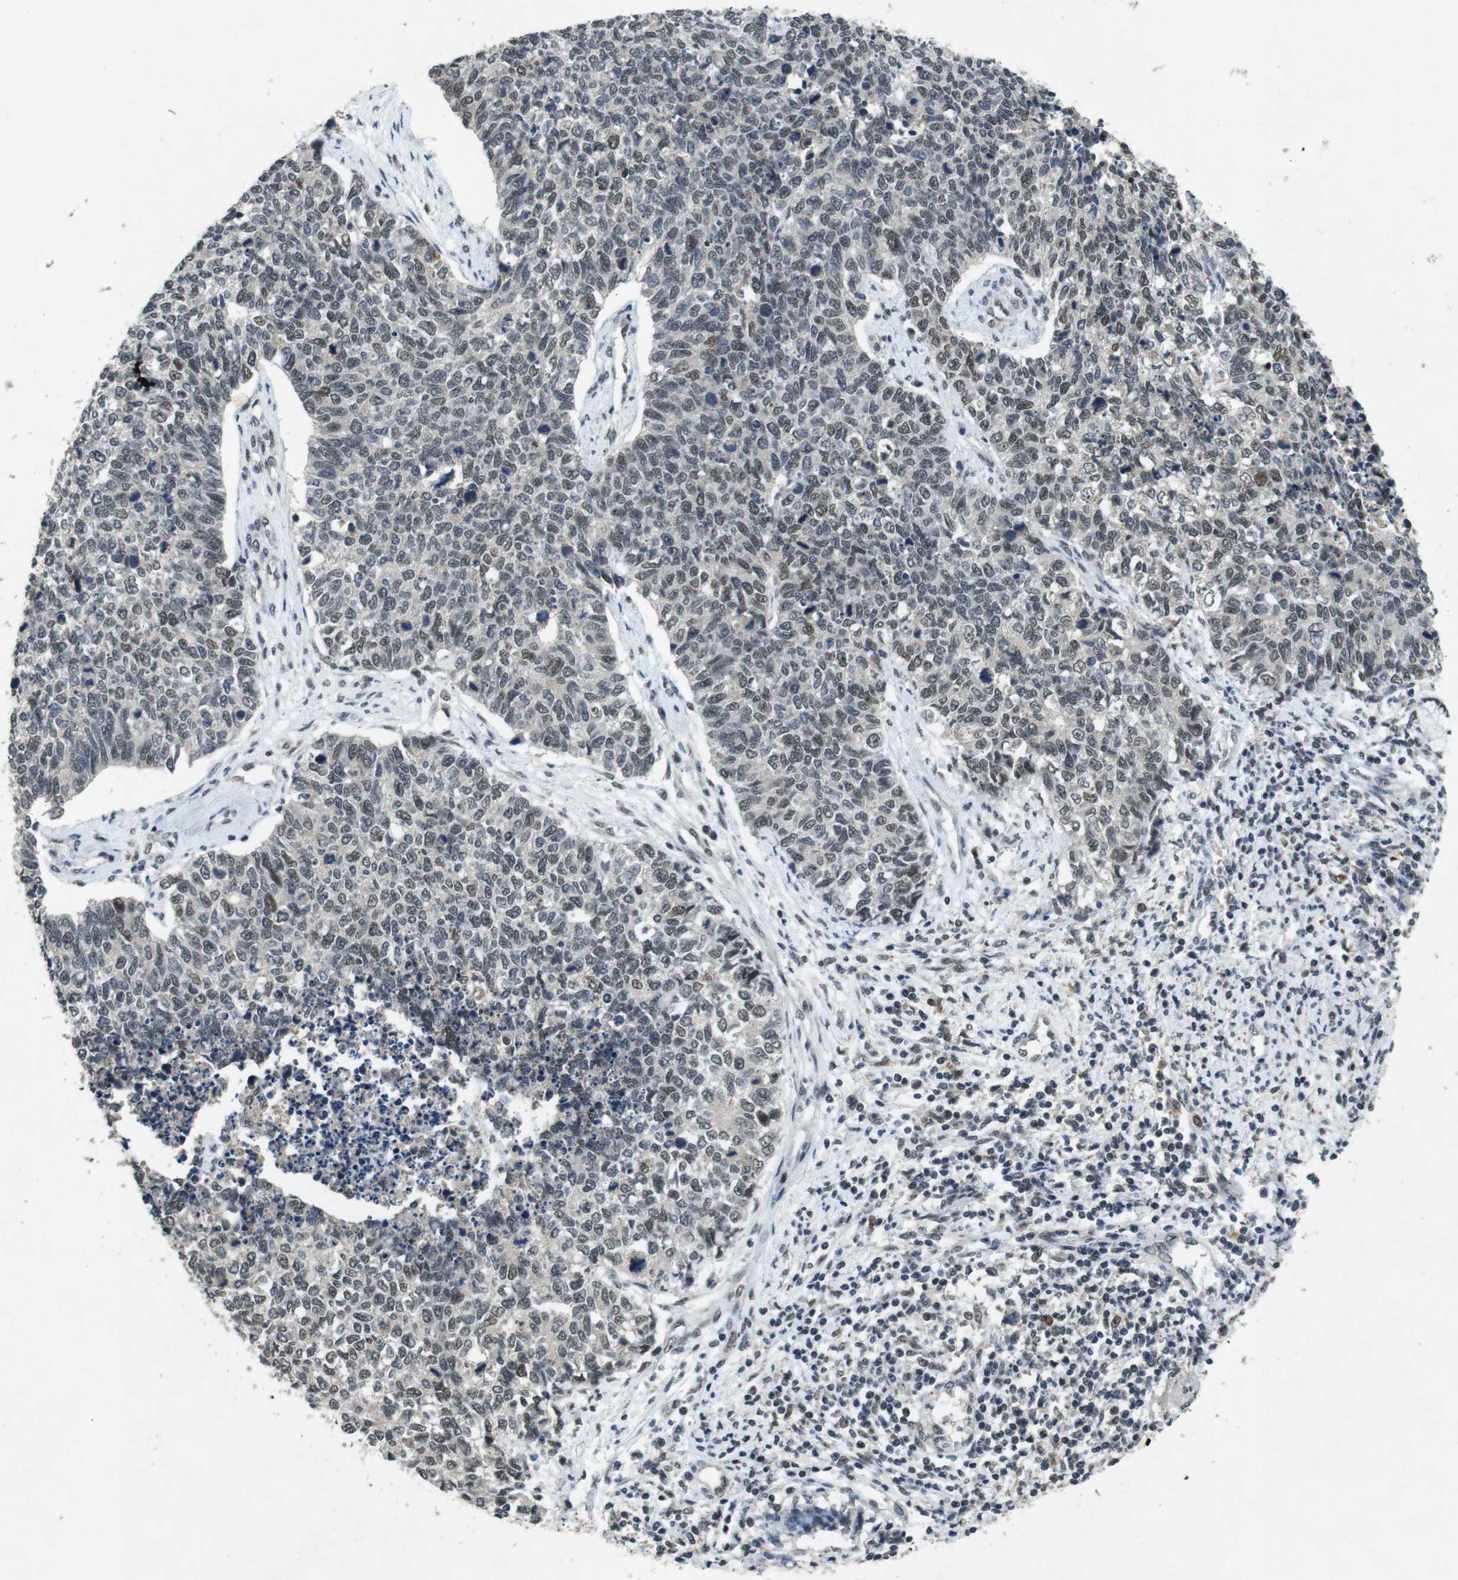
{"staining": {"intensity": "weak", "quantity": "25%-75%", "location": "nuclear"}, "tissue": "cervical cancer", "cell_type": "Tumor cells", "image_type": "cancer", "snomed": [{"axis": "morphology", "description": "Squamous cell carcinoma, NOS"}, {"axis": "topography", "description": "Cervix"}], "caption": "Protein staining of cervical squamous cell carcinoma tissue shows weak nuclear positivity in approximately 25%-75% of tumor cells.", "gene": "USP7", "patient": {"sex": "female", "age": 63}}